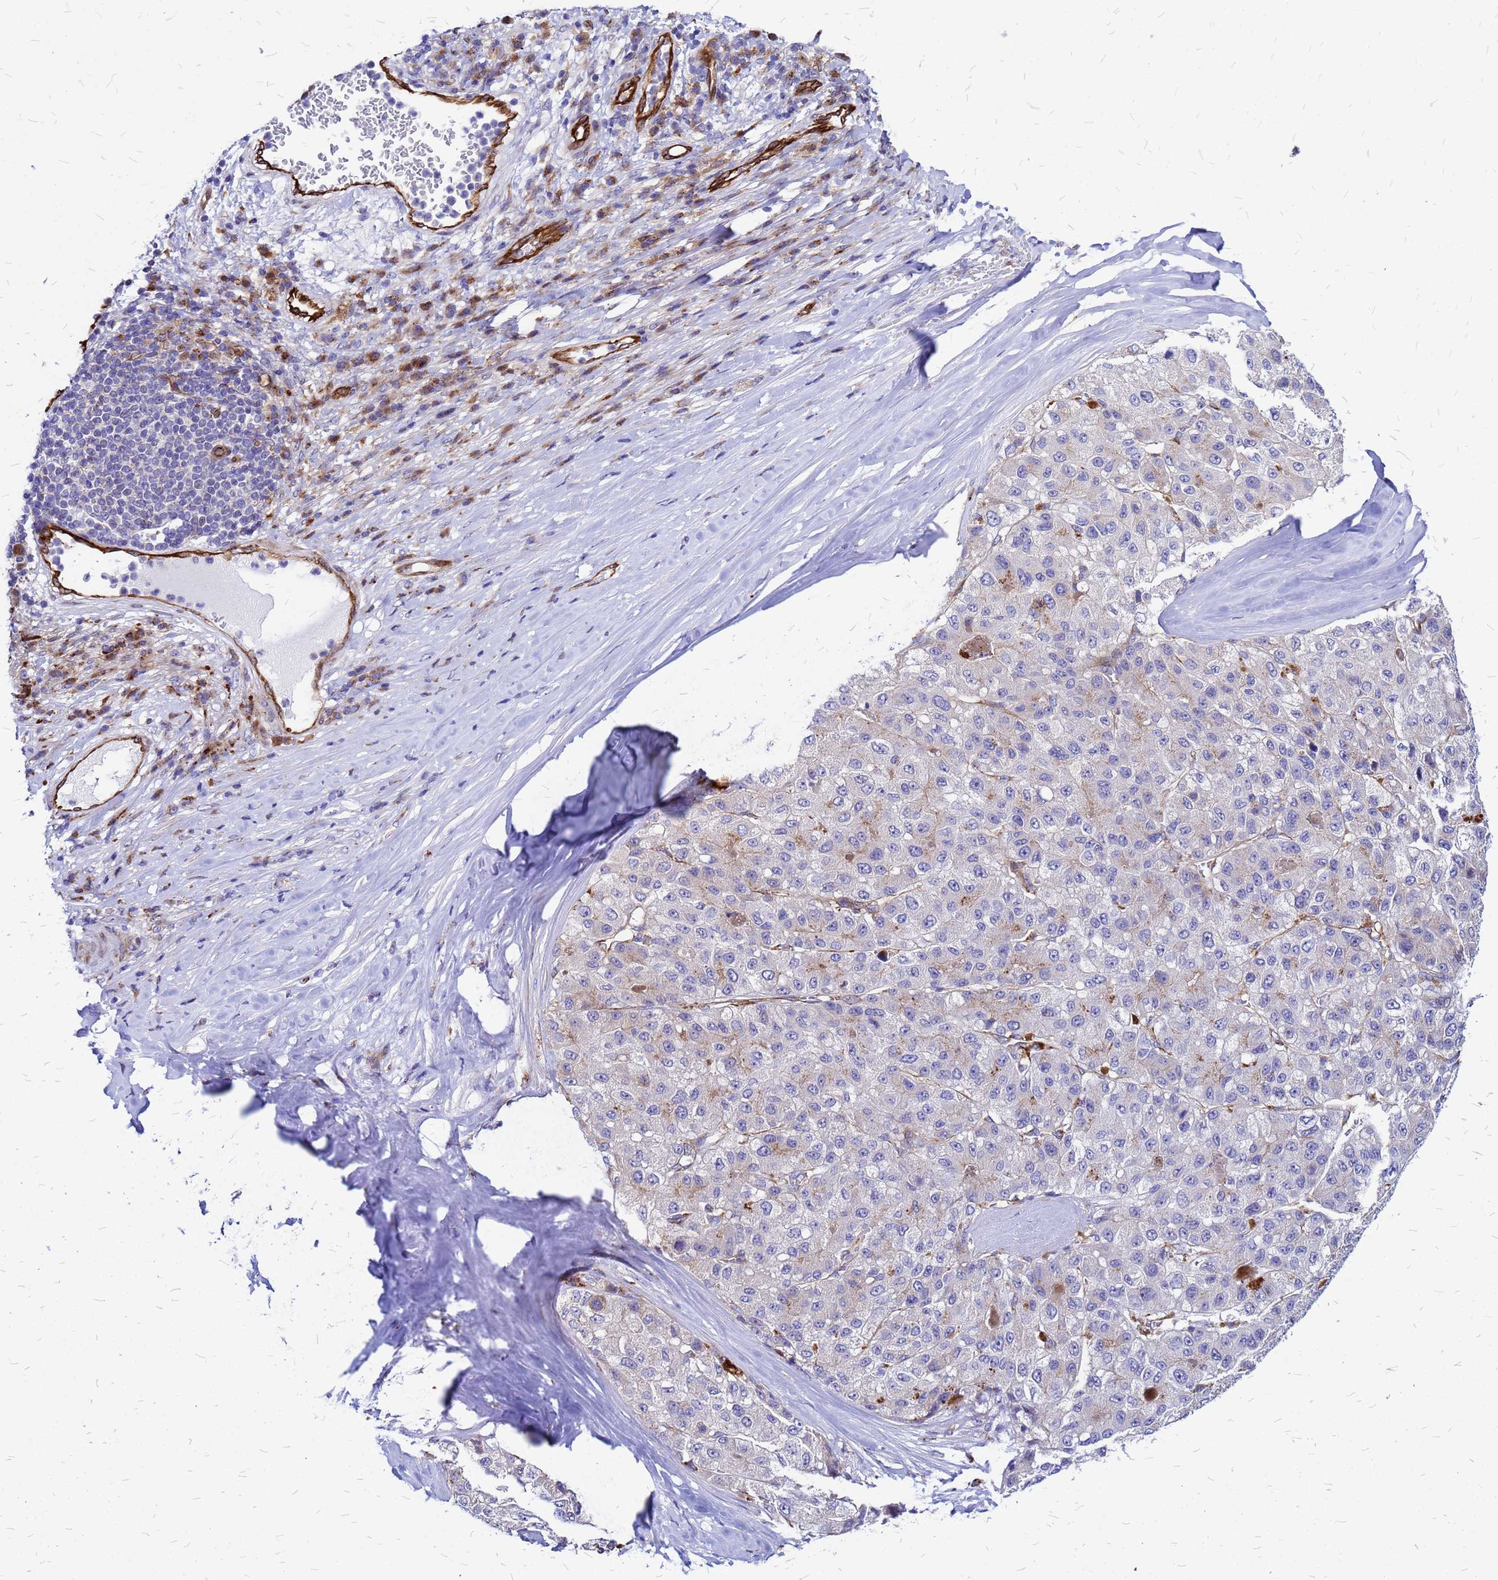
{"staining": {"intensity": "moderate", "quantity": "25%-75%", "location": "cytoplasmic/membranous"}, "tissue": "liver cancer", "cell_type": "Tumor cells", "image_type": "cancer", "snomed": [{"axis": "morphology", "description": "Carcinoma, Hepatocellular, NOS"}, {"axis": "topography", "description": "Liver"}], "caption": "Liver cancer stained with DAB (3,3'-diaminobenzidine) immunohistochemistry (IHC) displays medium levels of moderate cytoplasmic/membranous staining in about 25%-75% of tumor cells. The staining was performed using DAB, with brown indicating positive protein expression. Nuclei are stained blue with hematoxylin.", "gene": "NOSTRIN", "patient": {"sex": "male", "age": 80}}